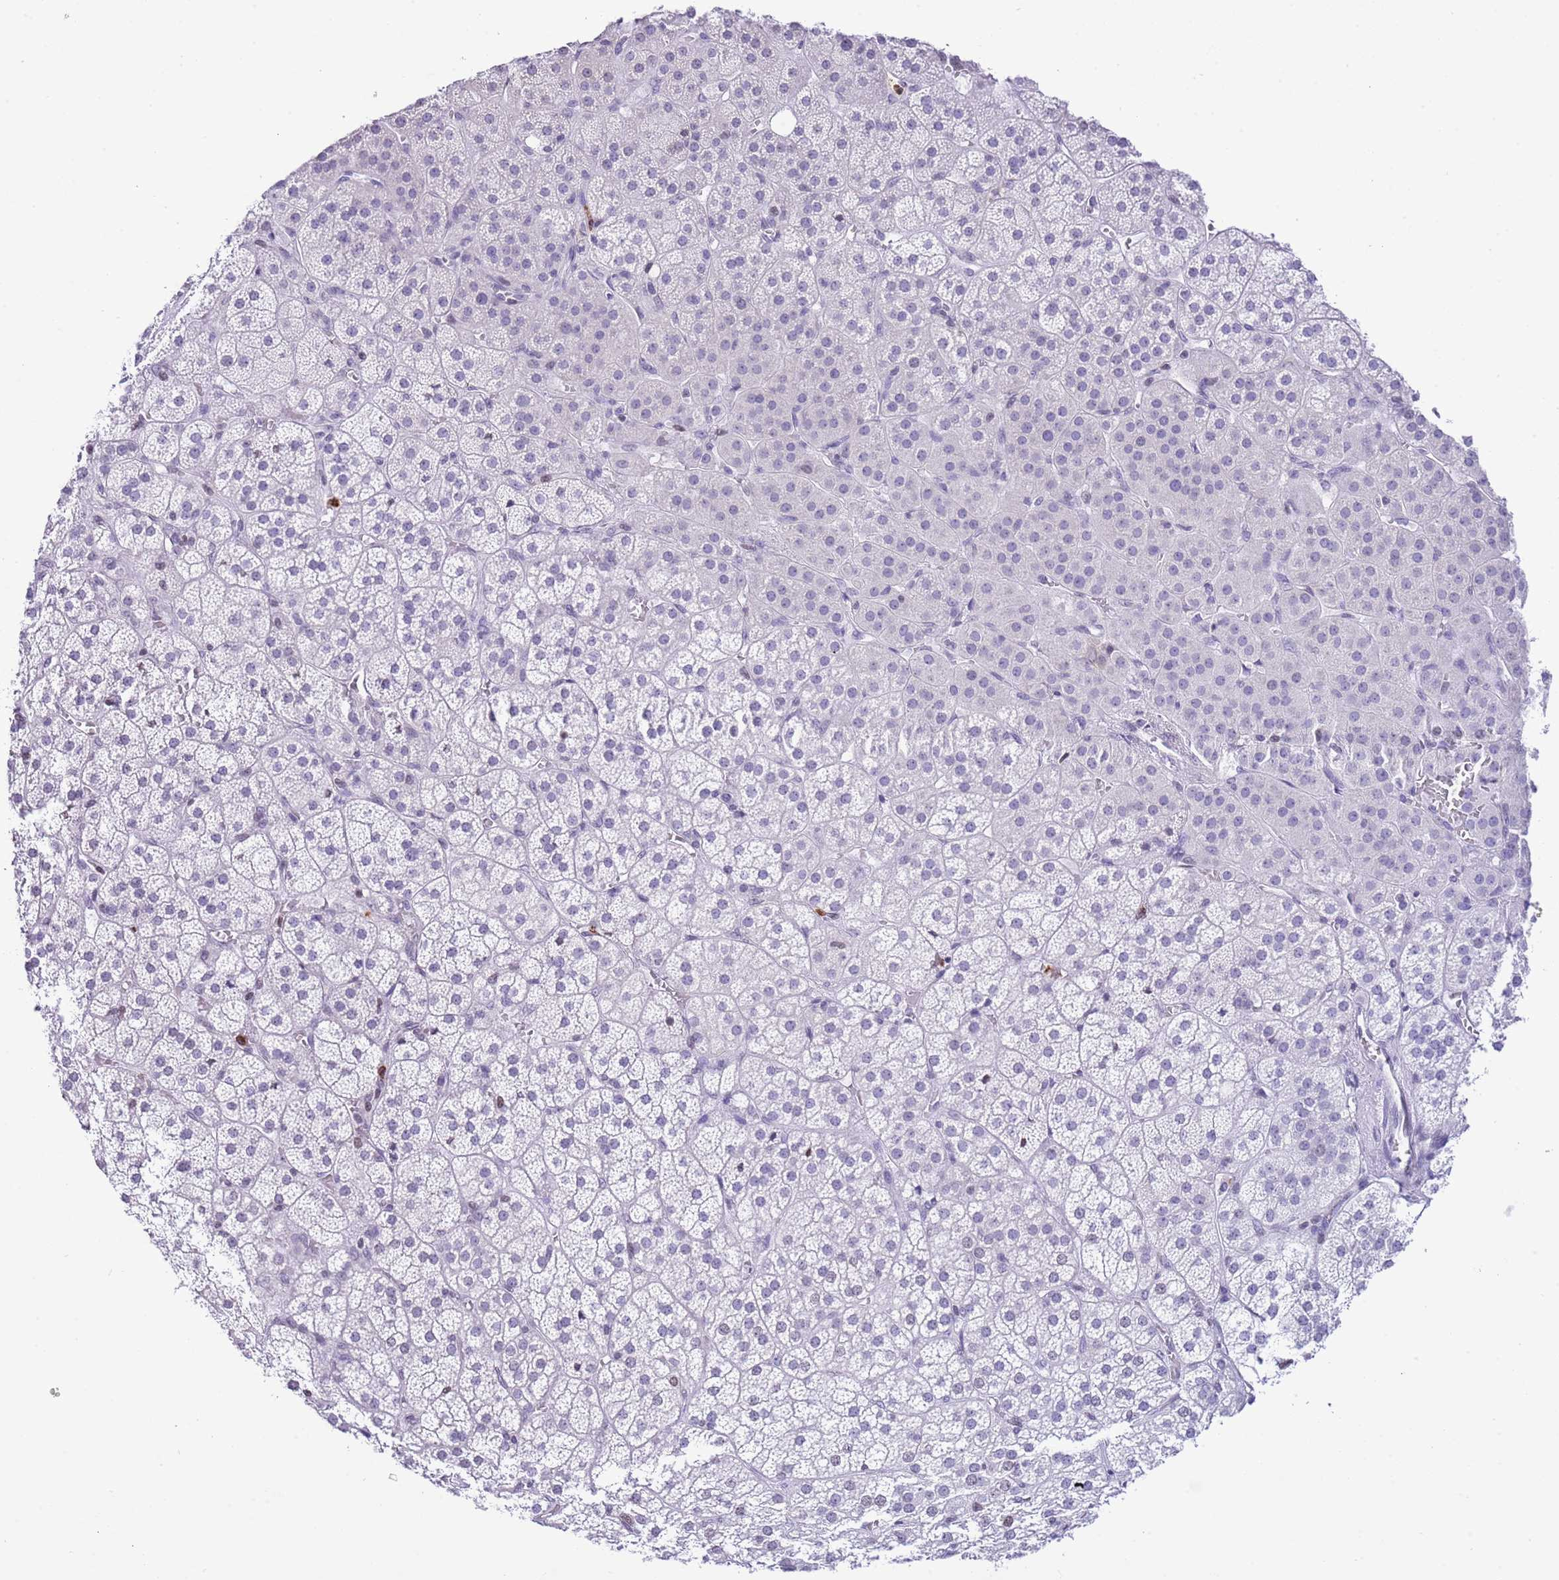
{"staining": {"intensity": "negative", "quantity": "none", "location": "none"}, "tissue": "adrenal gland", "cell_type": "Glandular cells", "image_type": "normal", "snomed": [{"axis": "morphology", "description": "Normal tissue, NOS"}, {"axis": "topography", "description": "Adrenal gland"}], "caption": "The photomicrograph demonstrates no significant expression in glandular cells of adrenal gland.", "gene": "PRR15", "patient": {"sex": "female", "age": 70}}